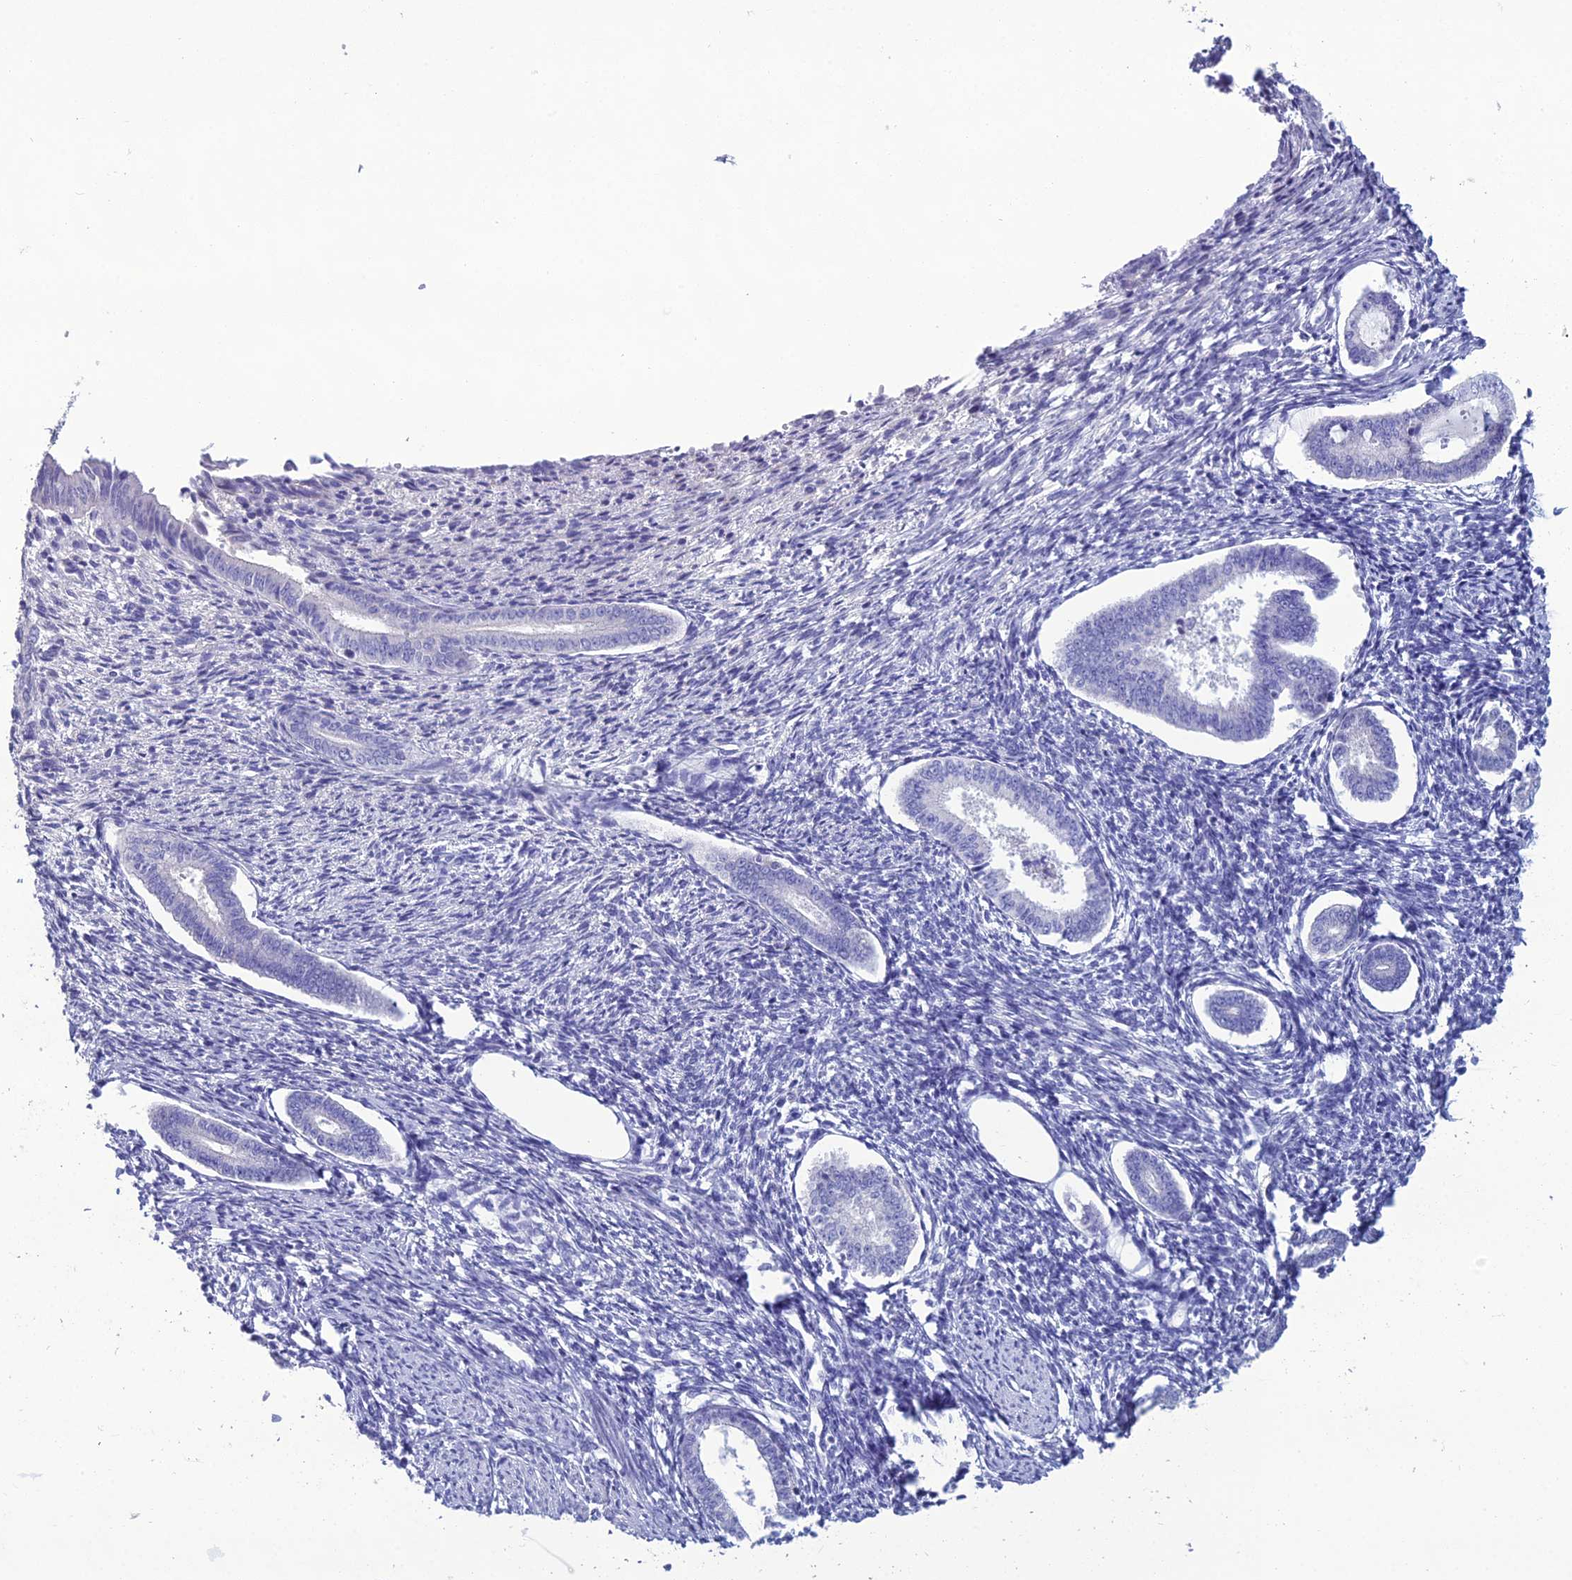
{"staining": {"intensity": "negative", "quantity": "none", "location": "none"}, "tissue": "endometrium", "cell_type": "Cells in endometrial stroma", "image_type": "normal", "snomed": [{"axis": "morphology", "description": "Normal tissue, NOS"}, {"axis": "topography", "description": "Endometrium"}], "caption": "IHC image of unremarkable endometrium: endometrium stained with DAB reveals no significant protein expression in cells in endometrial stroma.", "gene": "OR56B1", "patient": {"sex": "female", "age": 56}}